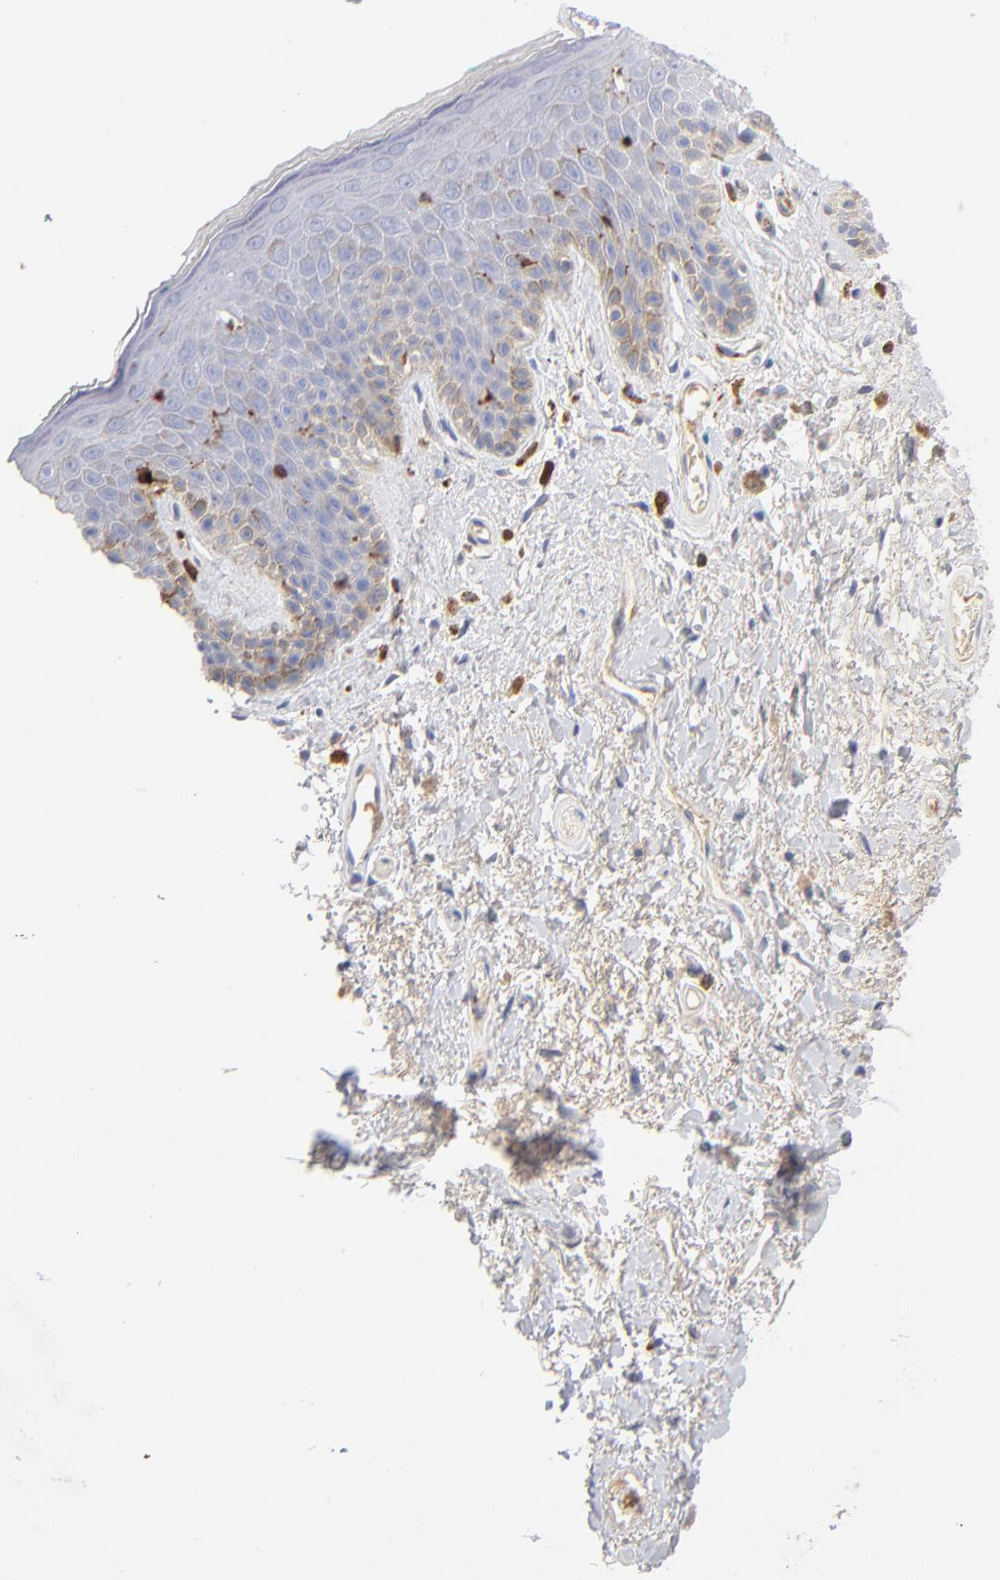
{"staining": {"intensity": "negative", "quantity": "none", "location": "none"}, "tissue": "skin", "cell_type": "Epidermal cells", "image_type": "normal", "snomed": [{"axis": "morphology", "description": "Normal tissue, NOS"}, {"axis": "topography", "description": "Anal"}], "caption": "Immunohistochemistry of normal human skin shows no expression in epidermal cells.", "gene": "APOH", "patient": {"sex": "male", "age": 74}}